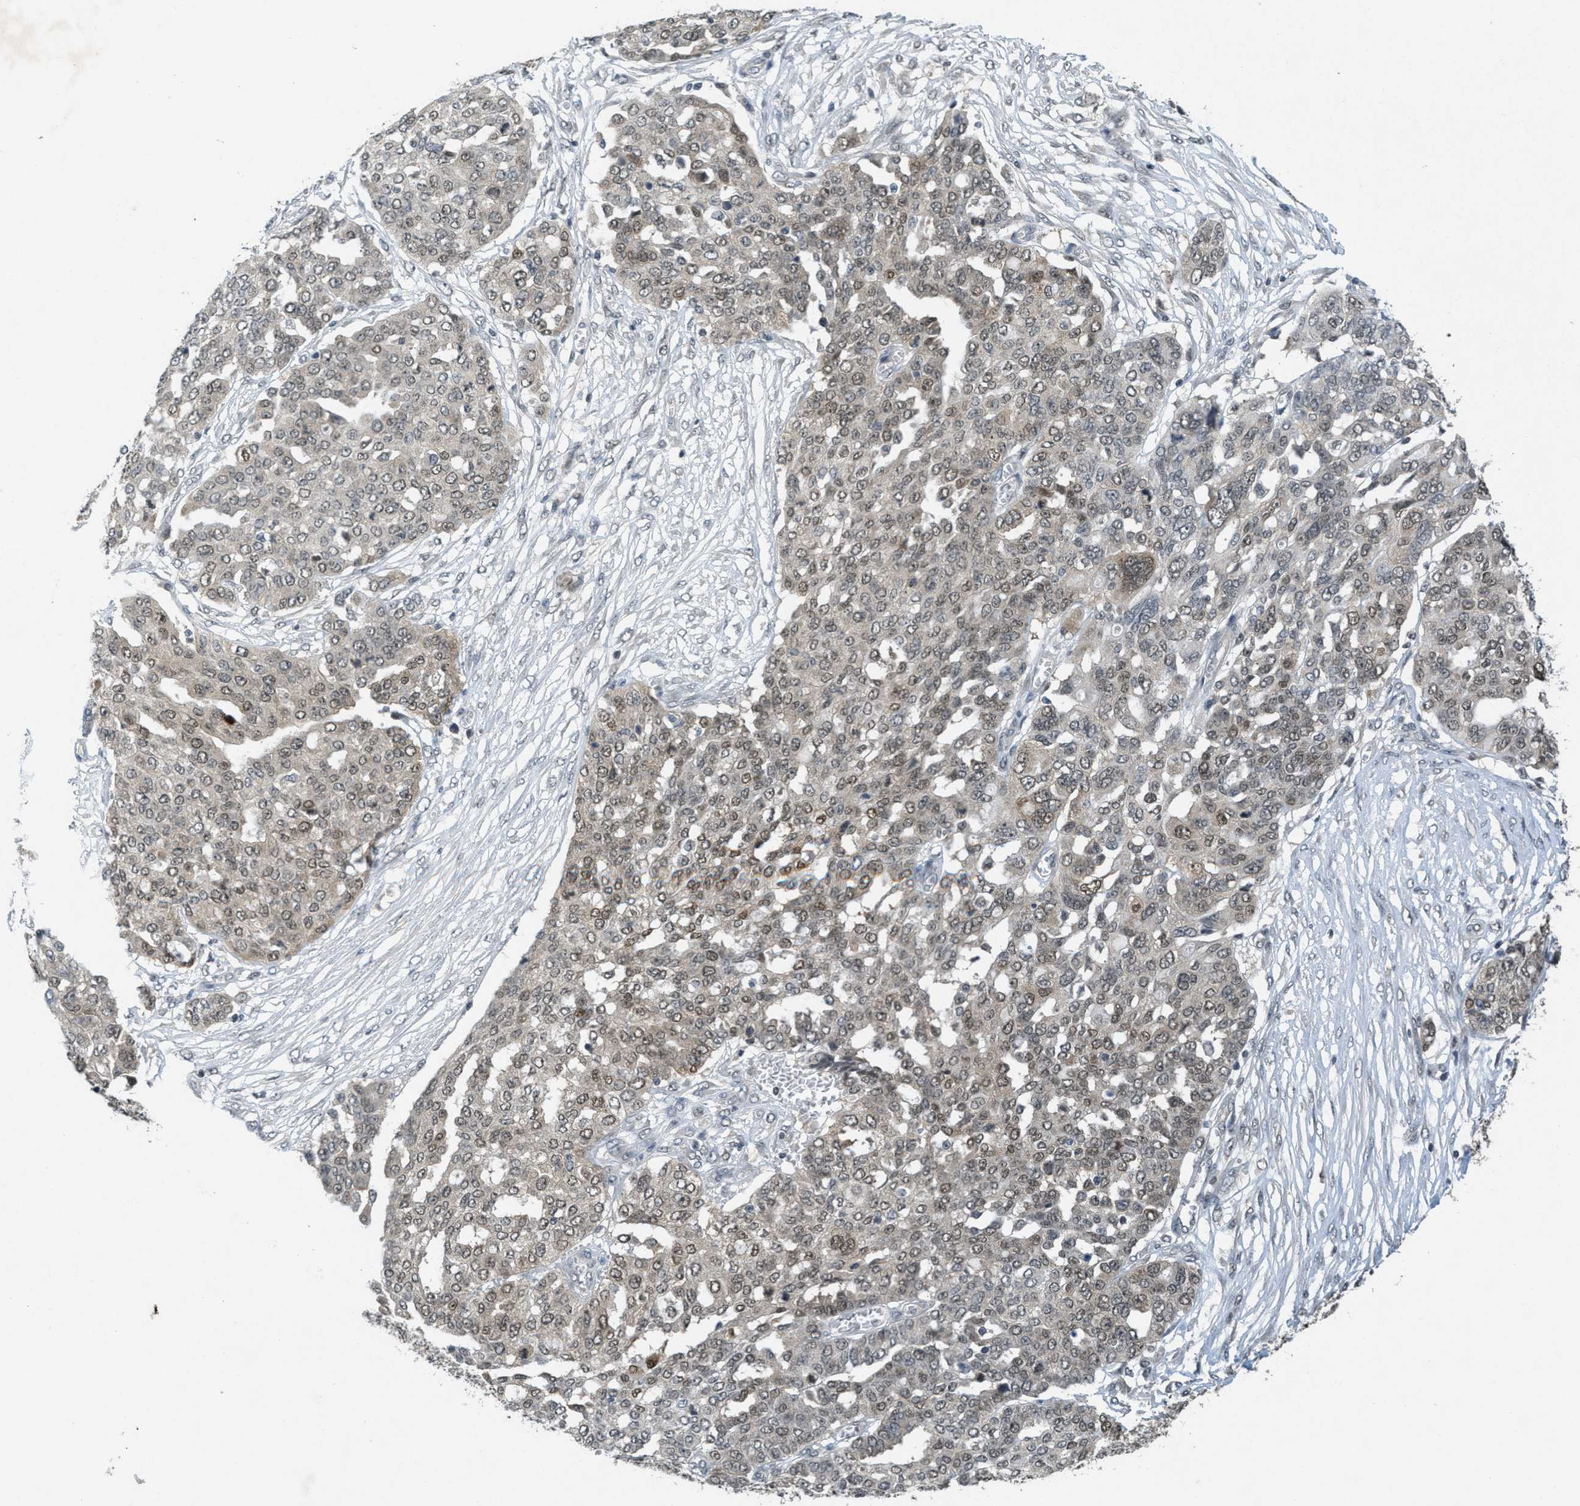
{"staining": {"intensity": "weak", "quantity": ">75%", "location": "nuclear"}, "tissue": "ovarian cancer", "cell_type": "Tumor cells", "image_type": "cancer", "snomed": [{"axis": "morphology", "description": "Cystadenocarcinoma, serous, NOS"}, {"axis": "topography", "description": "Soft tissue"}, {"axis": "topography", "description": "Ovary"}], "caption": "Approximately >75% of tumor cells in ovarian cancer reveal weak nuclear protein positivity as visualized by brown immunohistochemical staining.", "gene": "DNAJB1", "patient": {"sex": "female", "age": 57}}